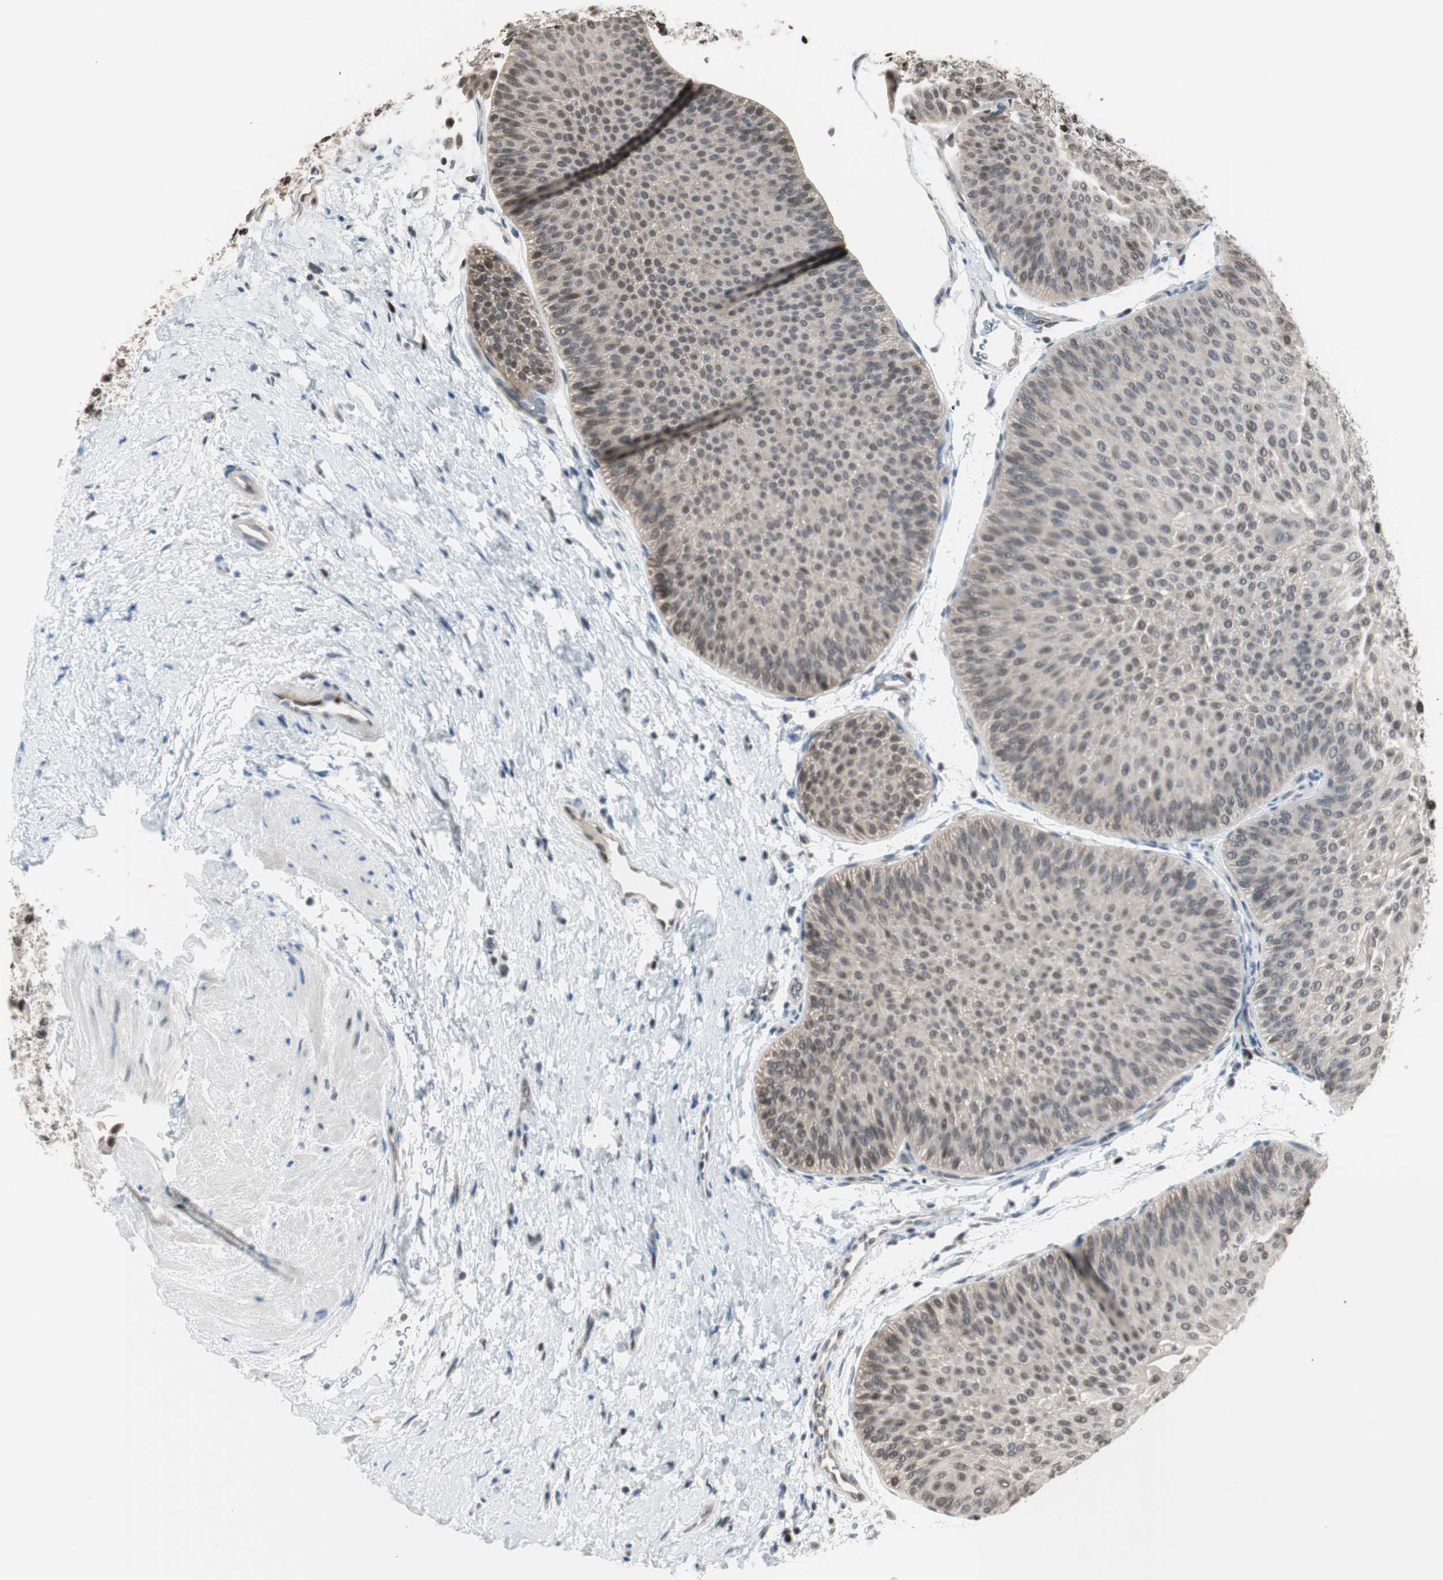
{"staining": {"intensity": "weak", "quantity": "25%-75%", "location": "cytoplasmic/membranous,nuclear"}, "tissue": "urothelial cancer", "cell_type": "Tumor cells", "image_type": "cancer", "snomed": [{"axis": "morphology", "description": "Urothelial carcinoma, Low grade"}, {"axis": "topography", "description": "Urinary bladder"}], "caption": "Immunohistochemistry of human low-grade urothelial carcinoma demonstrates low levels of weak cytoplasmic/membranous and nuclear staining in about 25%-75% of tumor cells. (DAB = brown stain, brightfield microscopy at high magnification).", "gene": "LONP2", "patient": {"sex": "female", "age": 60}}